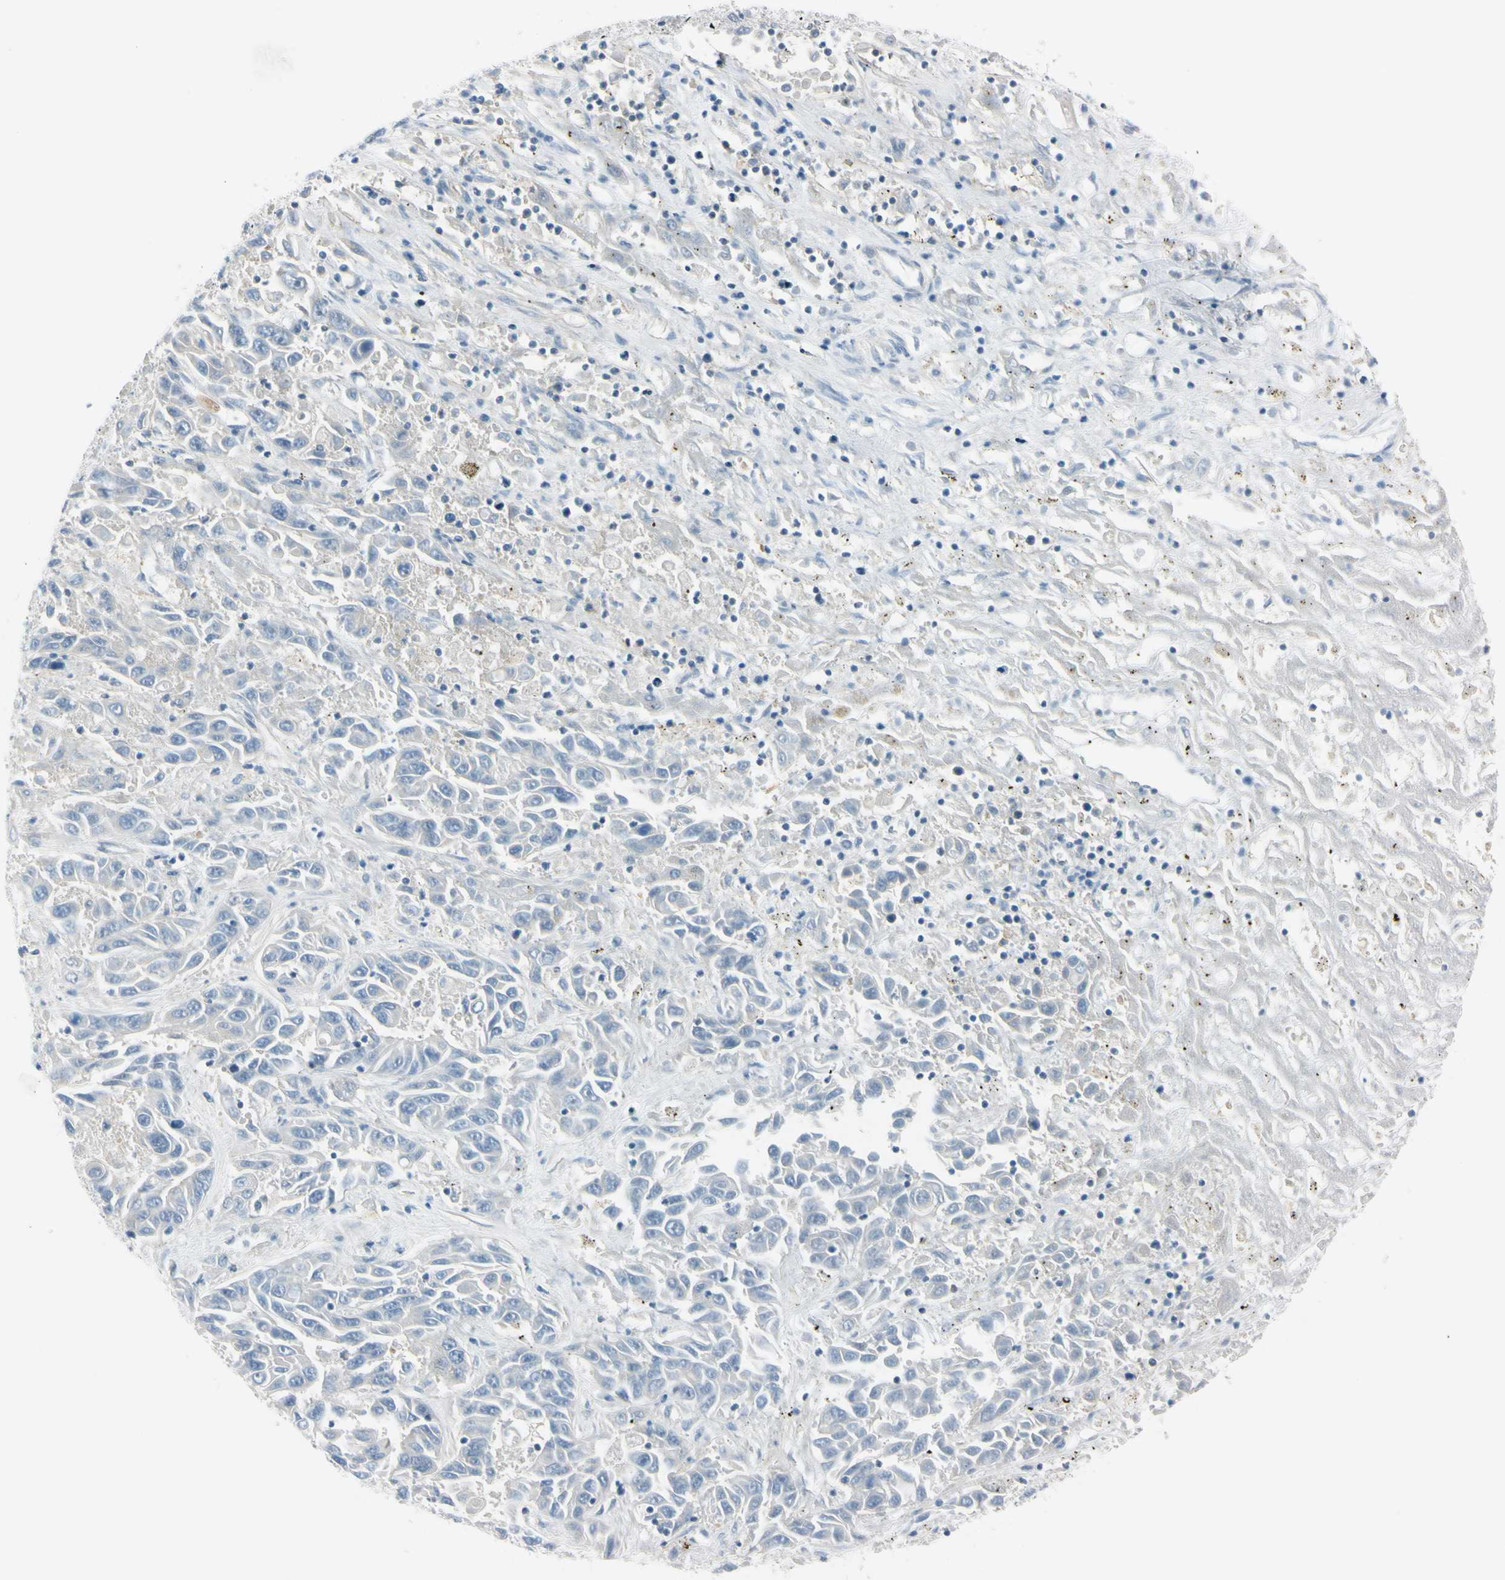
{"staining": {"intensity": "negative", "quantity": "none", "location": "none"}, "tissue": "liver cancer", "cell_type": "Tumor cells", "image_type": "cancer", "snomed": [{"axis": "morphology", "description": "Cholangiocarcinoma"}, {"axis": "topography", "description": "Liver"}], "caption": "High power microscopy photomicrograph of an immunohistochemistry photomicrograph of liver cancer (cholangiocarcinoma), revealing no significant expression in tumor cells. (Stains: DAB immunohistochemistry (IHC) with hematoxylin counter stain, Microscopy: brightfield microscopy at high magnification).", "gene": "ASB9", "patient": {"sex": "female", "age": 52}}